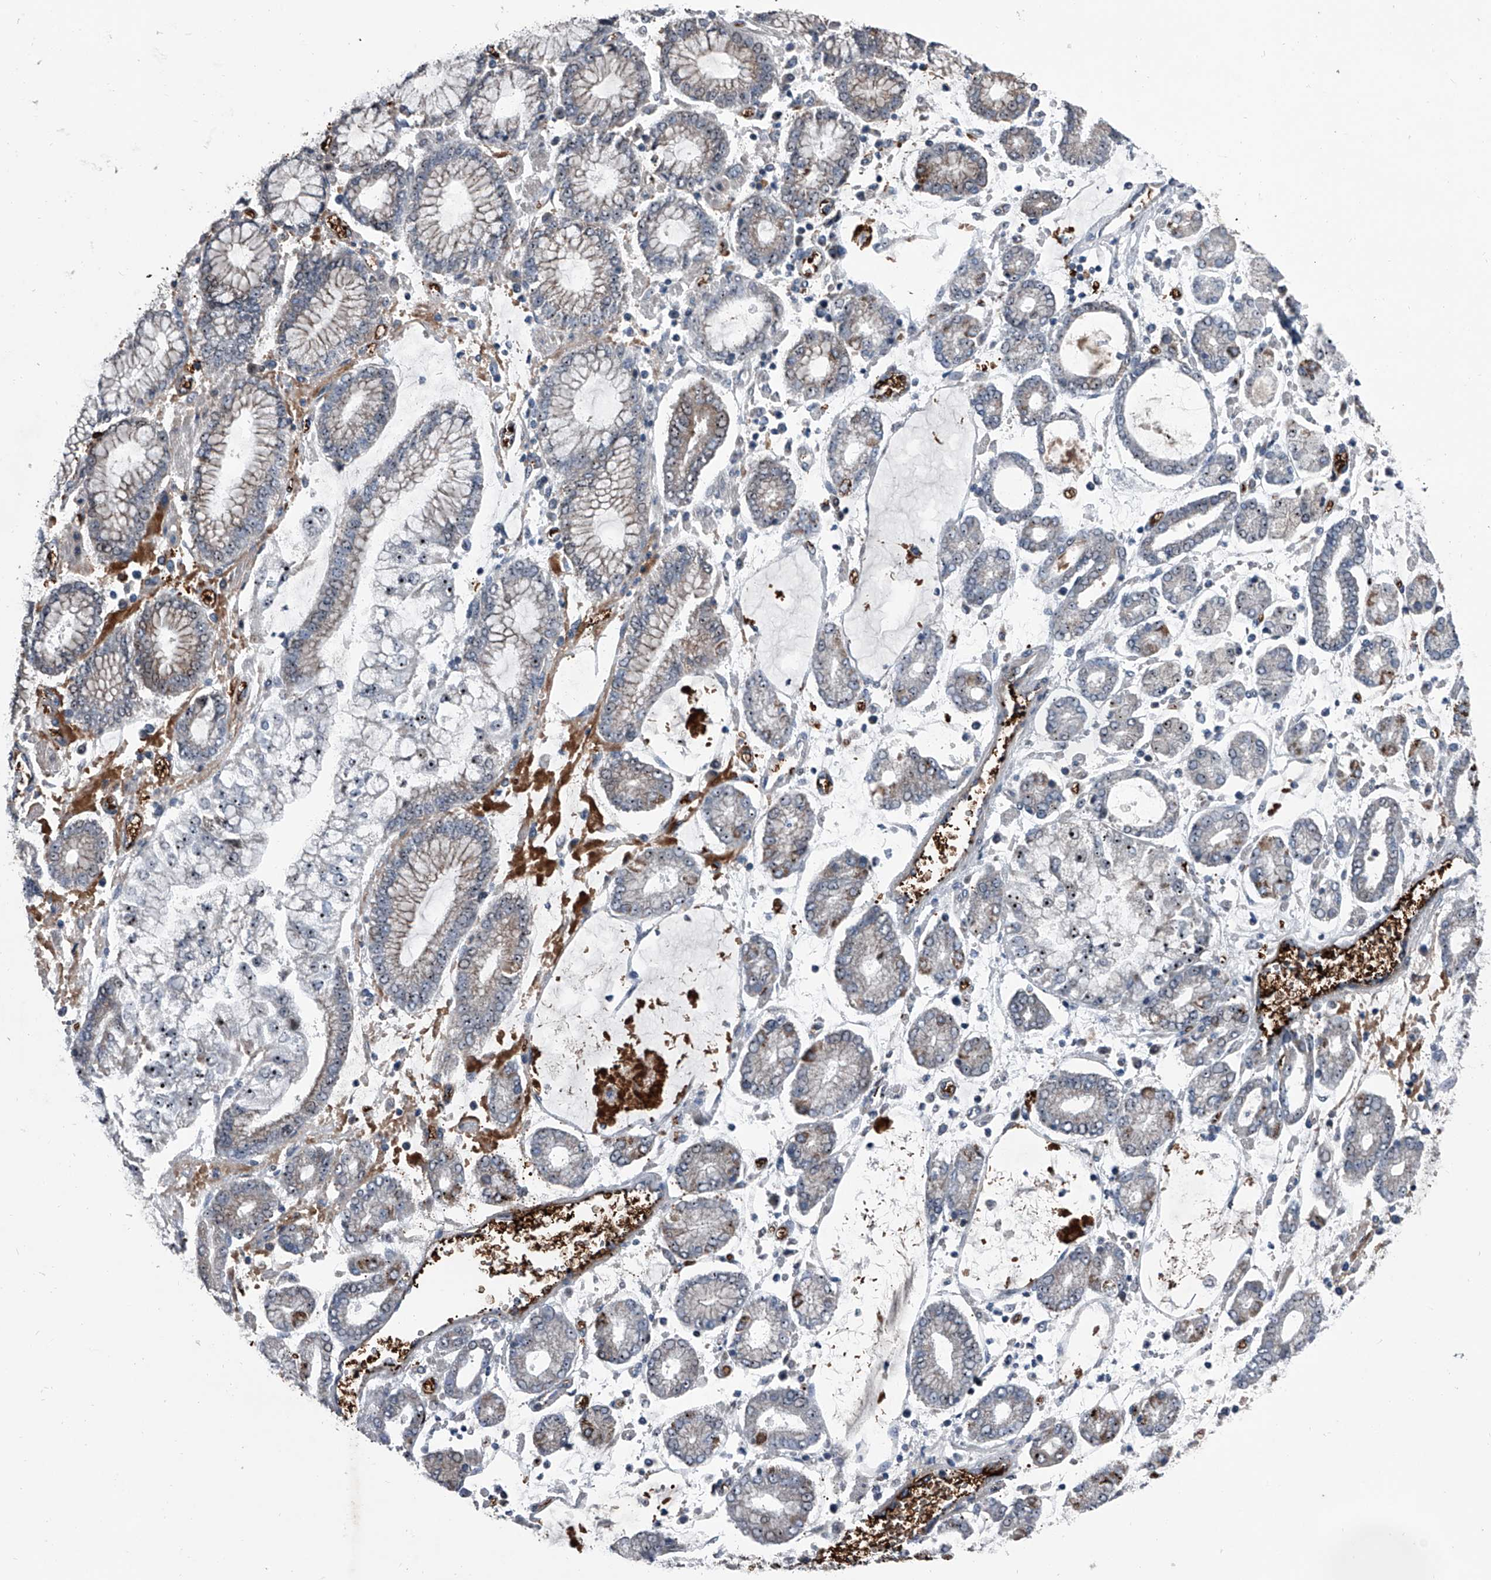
{"staining": {"intensity": "moderate", "quantity": "25%-75%", "location": "nuclear"}, "tissue": "stomach cancer", "cell_type": "Tumor cells", "image_type": "cancer", "snomed": [{"axis": "morphology", "description": "Adenocarcinoma, NOS"}, {"axis": "topography", "description": "Stomach"}], "caption": "The photomicrograph shows a brown stain indicating the presence of a protein in the nuclear of tumor cells in adenocarcinoma (stomach). (DAB IHC with brightfield microscopy, high magnification).", "gene": "CEP85L", "patient": {"sex": "male", "age": 76}}